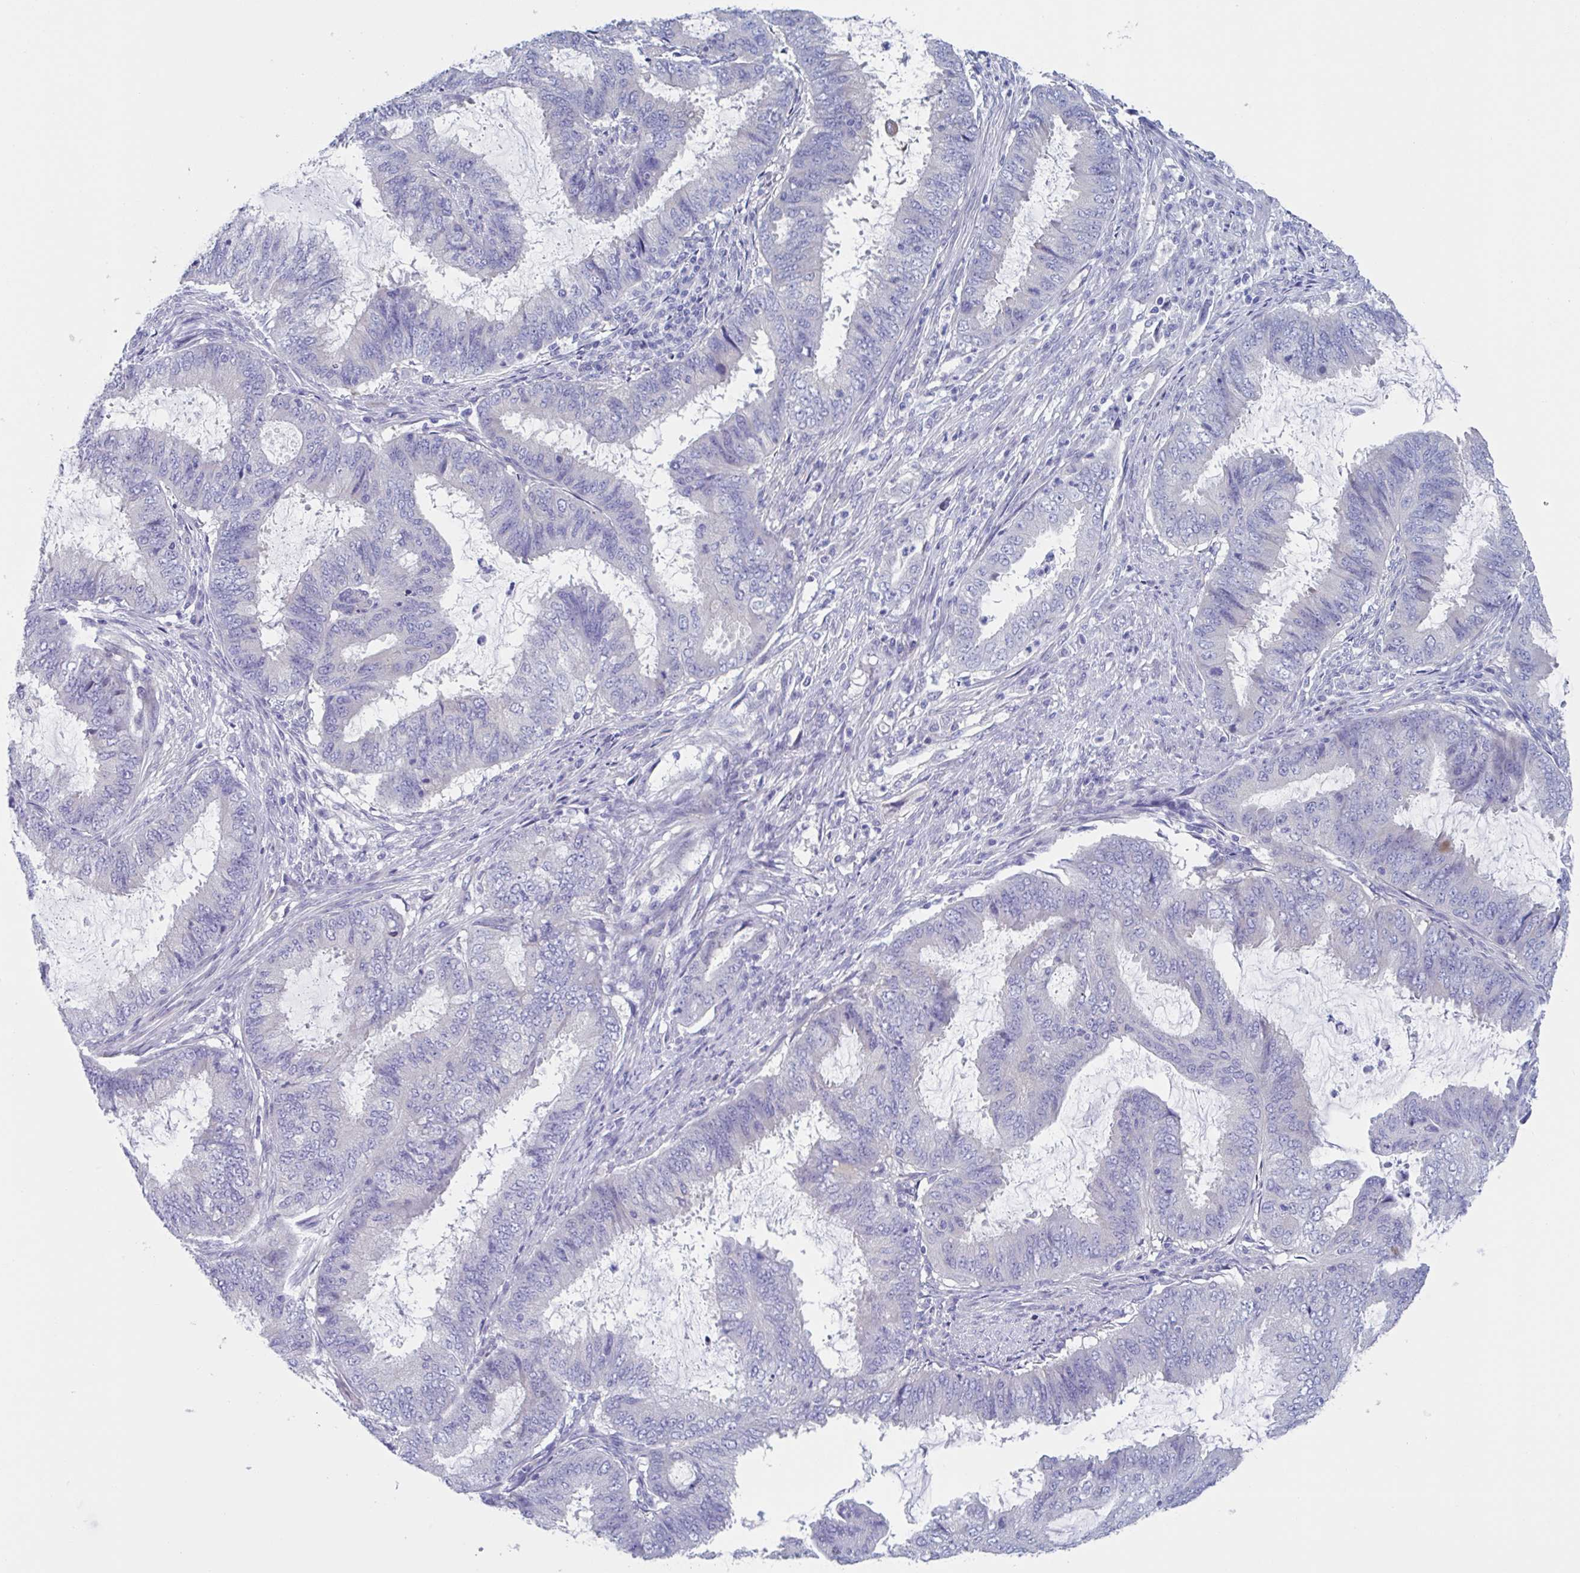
{"staining": {"intensity": "negative", "quantity": "none", "location": "none"}, "tissue": "endometrial cancer", "cell_type": "Tumor cells", "image_type": "cancer", "snomed": [{"axis": "morphology", "description": "Adenocarcinoma, NOS"}, {"axis": "topography", "description": "Endometrium"}], "caption": "Immunohistochemical staining of adenocarcinoma (endometrial) displays no significant positivity in tumor cells. The staining is performed using DAB brown chromogen with nuclei counter-stained in using hematoxylin.", "gene": "LPIN3", "patient": {"sex": "female", "age": 51}}